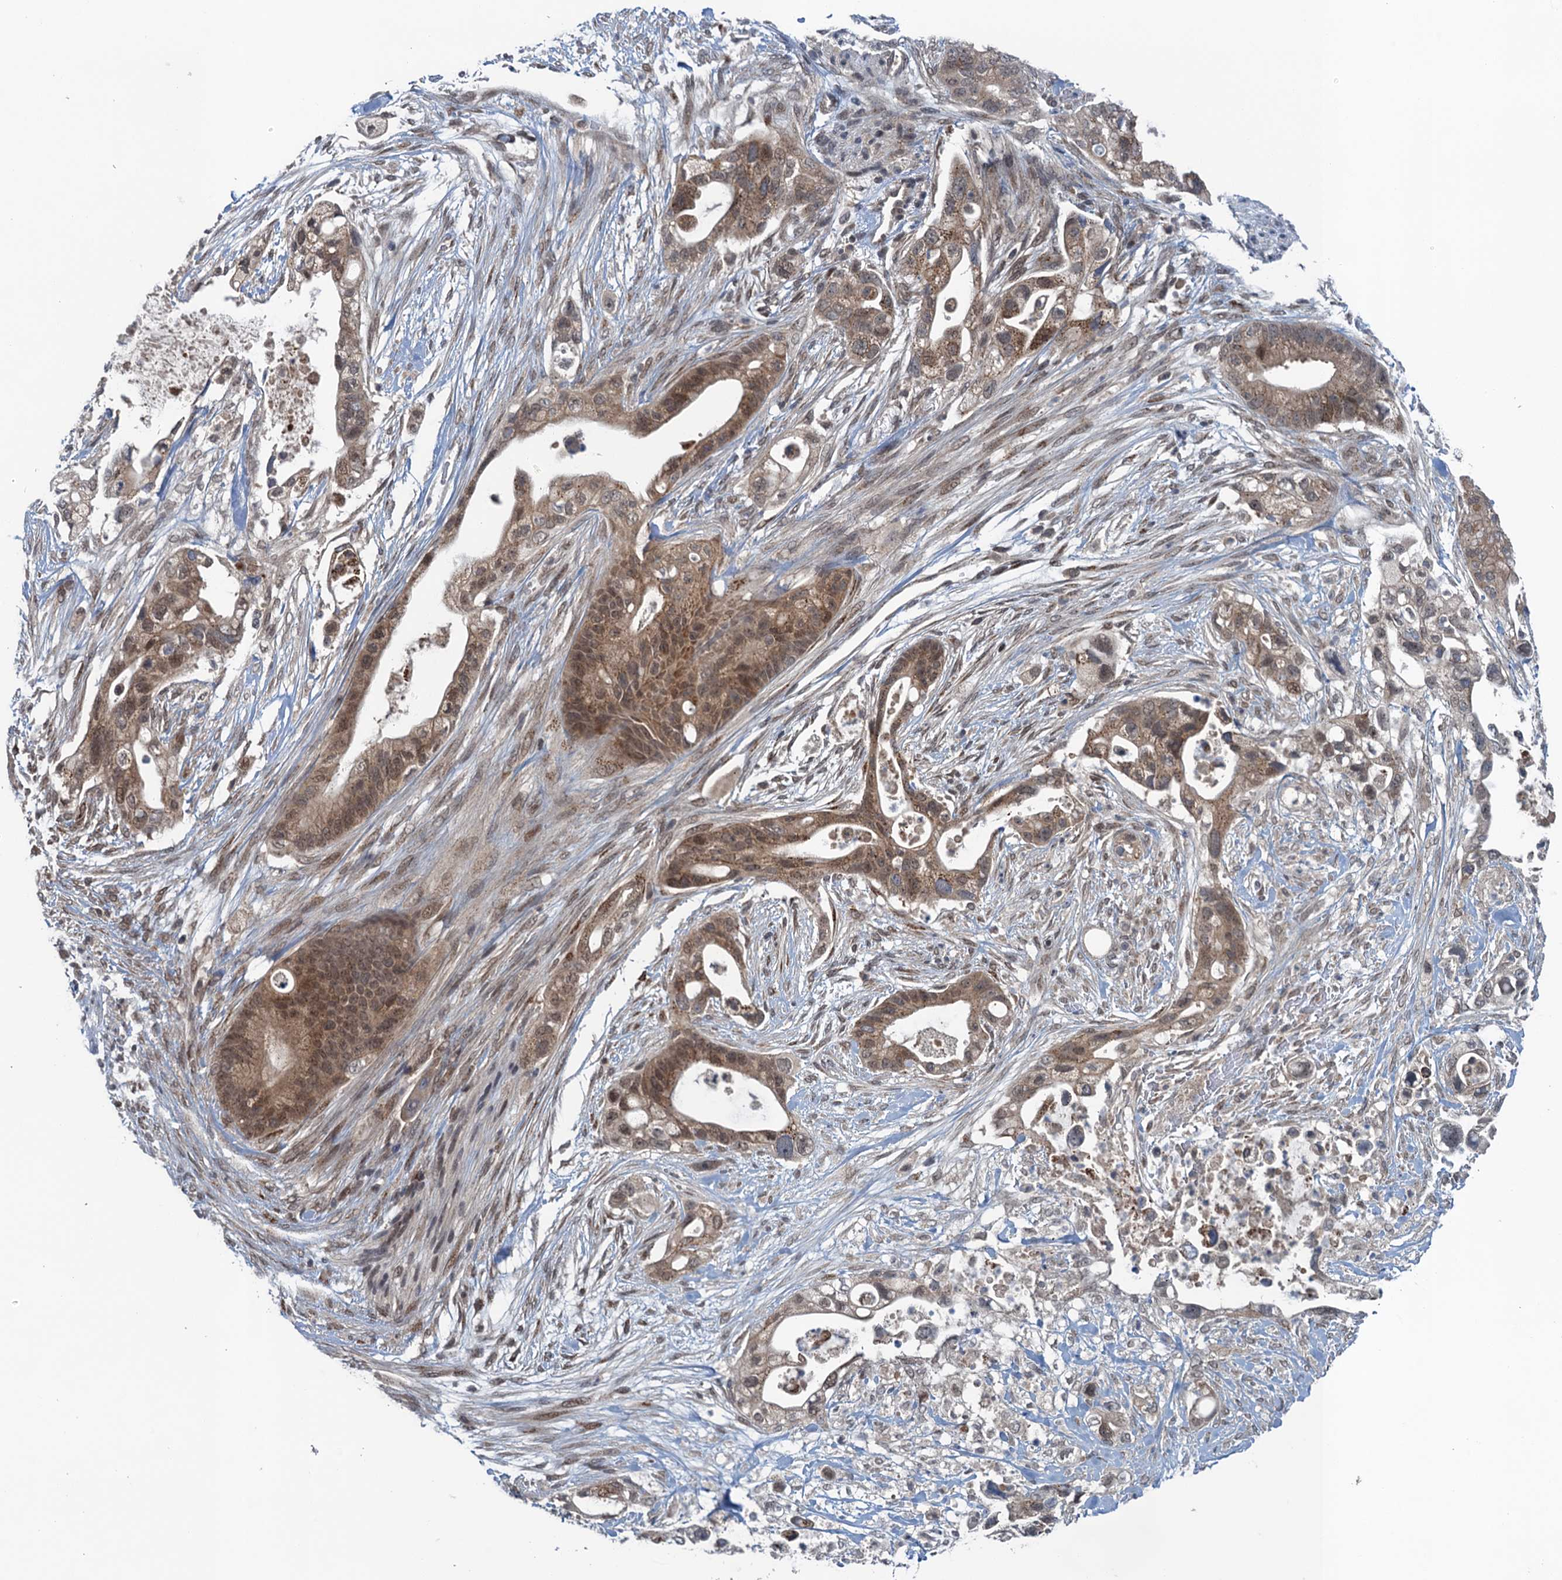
{"staining": {"intensity": "moderate", "quantity": ">75%", "location": "cytoplasmic/membranous,nuclear"}, "tissue": "pancreatic cancer", "cell_type": "Tumor cells", "image_type": "cancer", "snomed": [{"axis": "morphology", "description": "Adenocarcinoma, NOS"}, {"axis": "topography", "description": "Pancreas"}], "caption": "A brown stain highlights moderate cytoplasmic/membranous and nuclear positivity of a protein in adenocarcinoma (pancreatic) tumor cells. (brown staining indicates protein expression, while blue staining denotes nuclei).", "gene": "RNF165", "patient": {"sex": "male", "age": 53}}